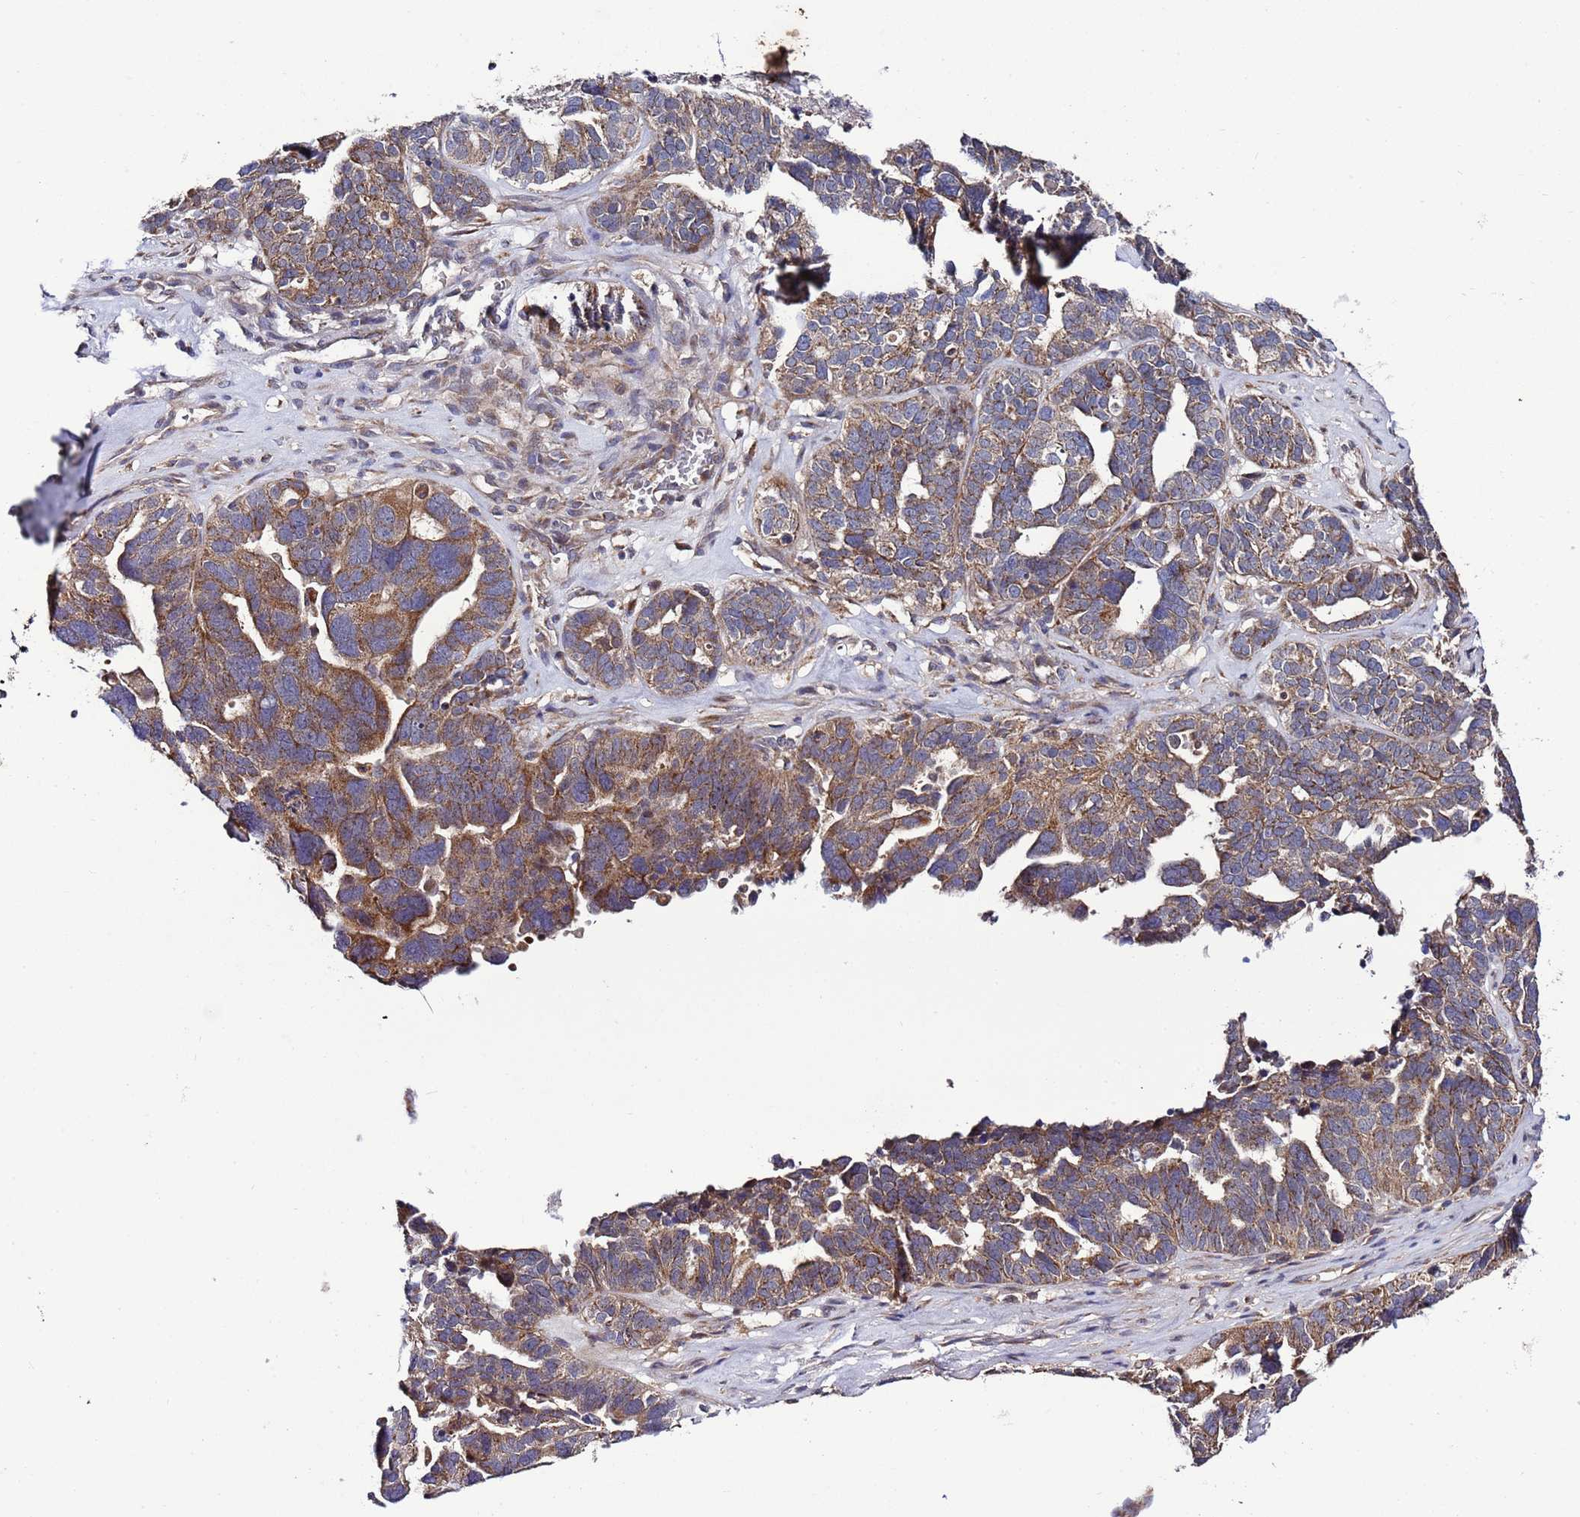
{"staining": {"intensity": "moderate", "quantity": ">75%", "location": "cytoplasmic/membranous"}, "tissue": "ovarian cancer", "cell_type": "Tumor cells", "image_type": "cancer", "snomed": [{"axis": "morphology", "description": "Cystadenocarcinoma, serous, NOS"}, {"axis": "topography", "description": "Ovary"}], "caption": "High-power microscopy captured an immunohistochemistry (IHC) image of ovarian cancer, revealing moderate cytoplasmic/membranous expression in about >75% of tumor cells. The protein is stained brown, and the nuclei are stained in blue (DAB (3,3'-diaminobenzidine) IHC with brightfield microscopy, high magnification).", "gene": "TMEM176B", "patient": {"sex": "female", "age": 59}}